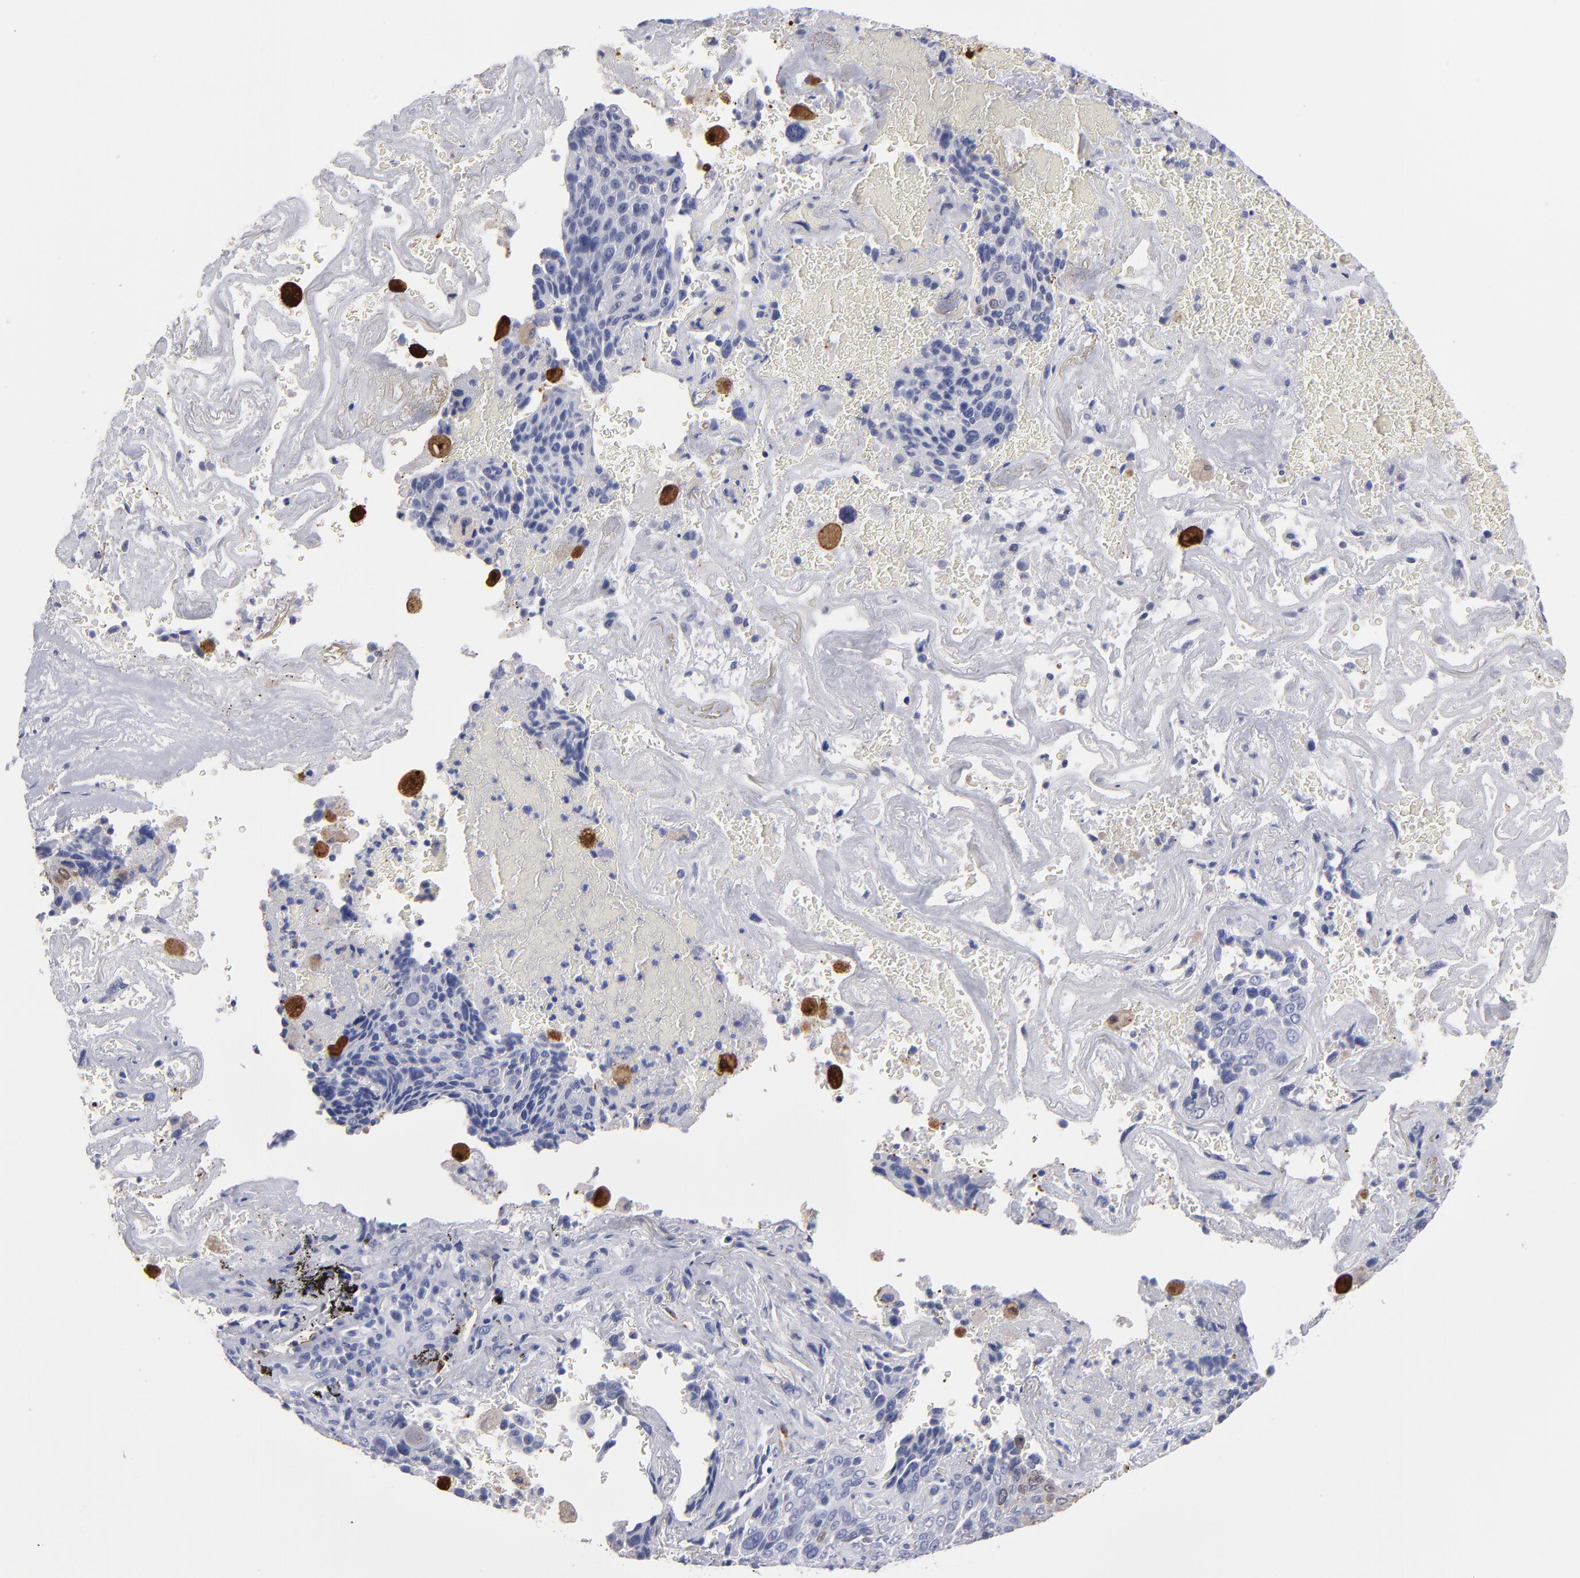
{"staining": {"intensity": "weak", "quantity": "<25%", "location": "cytoplasmic/membranous"}, "tissue": "lung cancer", "cell_type": "Tumor cells", "image_type": "cancer", "snomed": [{"axis": "morphology", "description": "Squamous cell carcinoma, NOS"}, {"axis": "topography", "description": "Lung"}], "caption": "Histopathology image shows no protein expression in tumor cells of lung squamous cell carcinoma tissue.", "gene": "FABP4", "patient": {"sex": "male", "age": 54}}